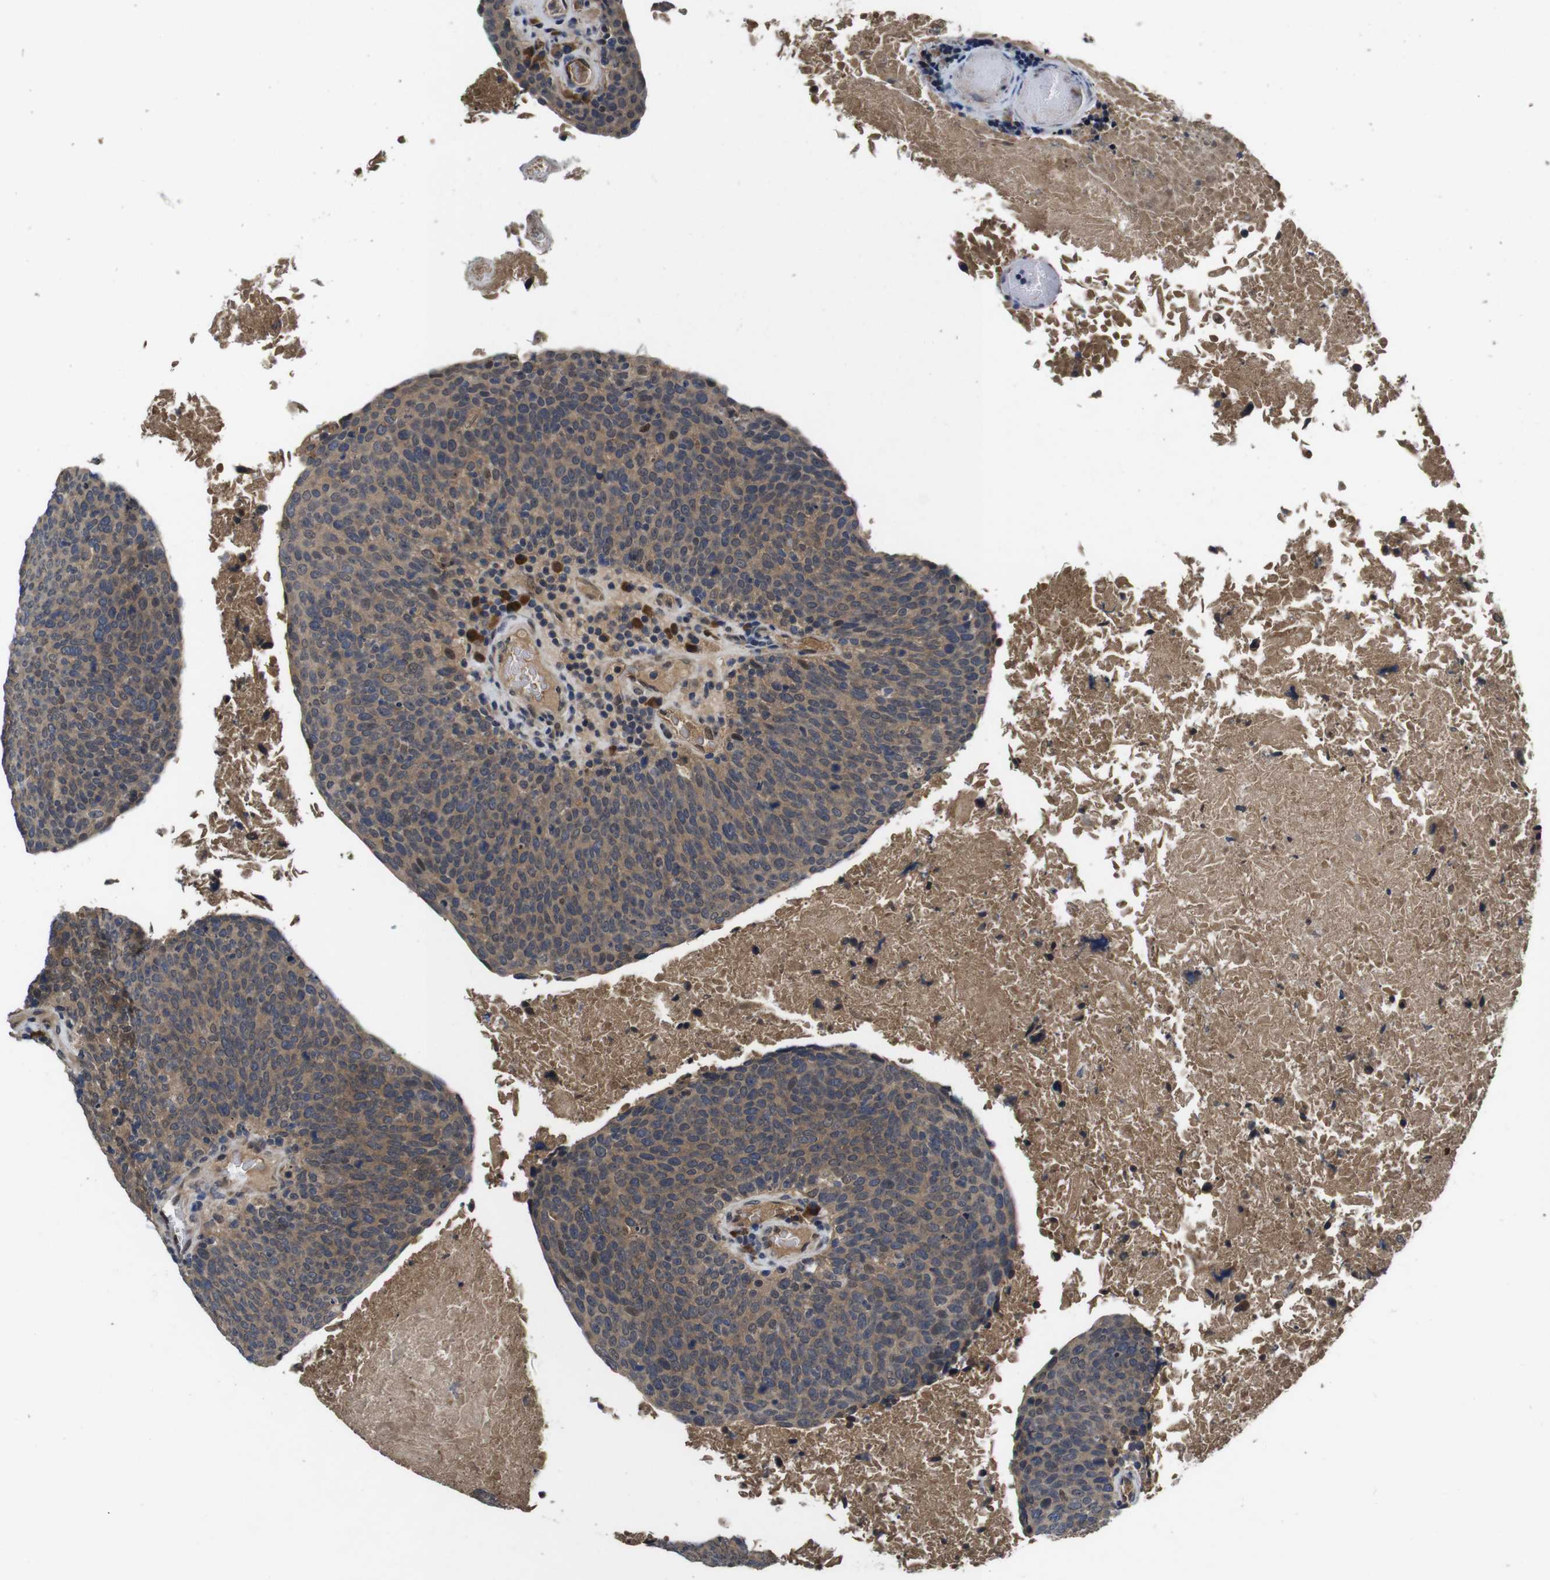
{"staining": {"intensity": "moderate", "quantity": ">75%", "location": "cytoplasmic/membranous"}, "tissue": "head and neck cancer", "cell_type": "Tumor cells", "image_type": "cancer", "snomed": [{"axis": "morphology", "description": "Squamous cell carcinoma, NOS"}, {"axis": "morphology", "description": "Squamous cell carcinoma, metastatic, NOS"}, {"axis": "topography", "description": "Lymph node"}, {"axis": "topography", "description": "Head-Neck"}], "caption": "Immunohistochemical staining of human head and neck cancer (metastatic squamous cell carcinoma) shows medium levels of moderate cytoplasmic/membranous positivity in approximately >75% of tumor cells. The staining is performed using DAB (3,3'-diaminobenzidine) brown chromogen to label protein expression. The nuclei are counter-stained blue using hematoxylin.", "gene": "ZBTB46", "patient": {"sex": "male", "age": 62}}